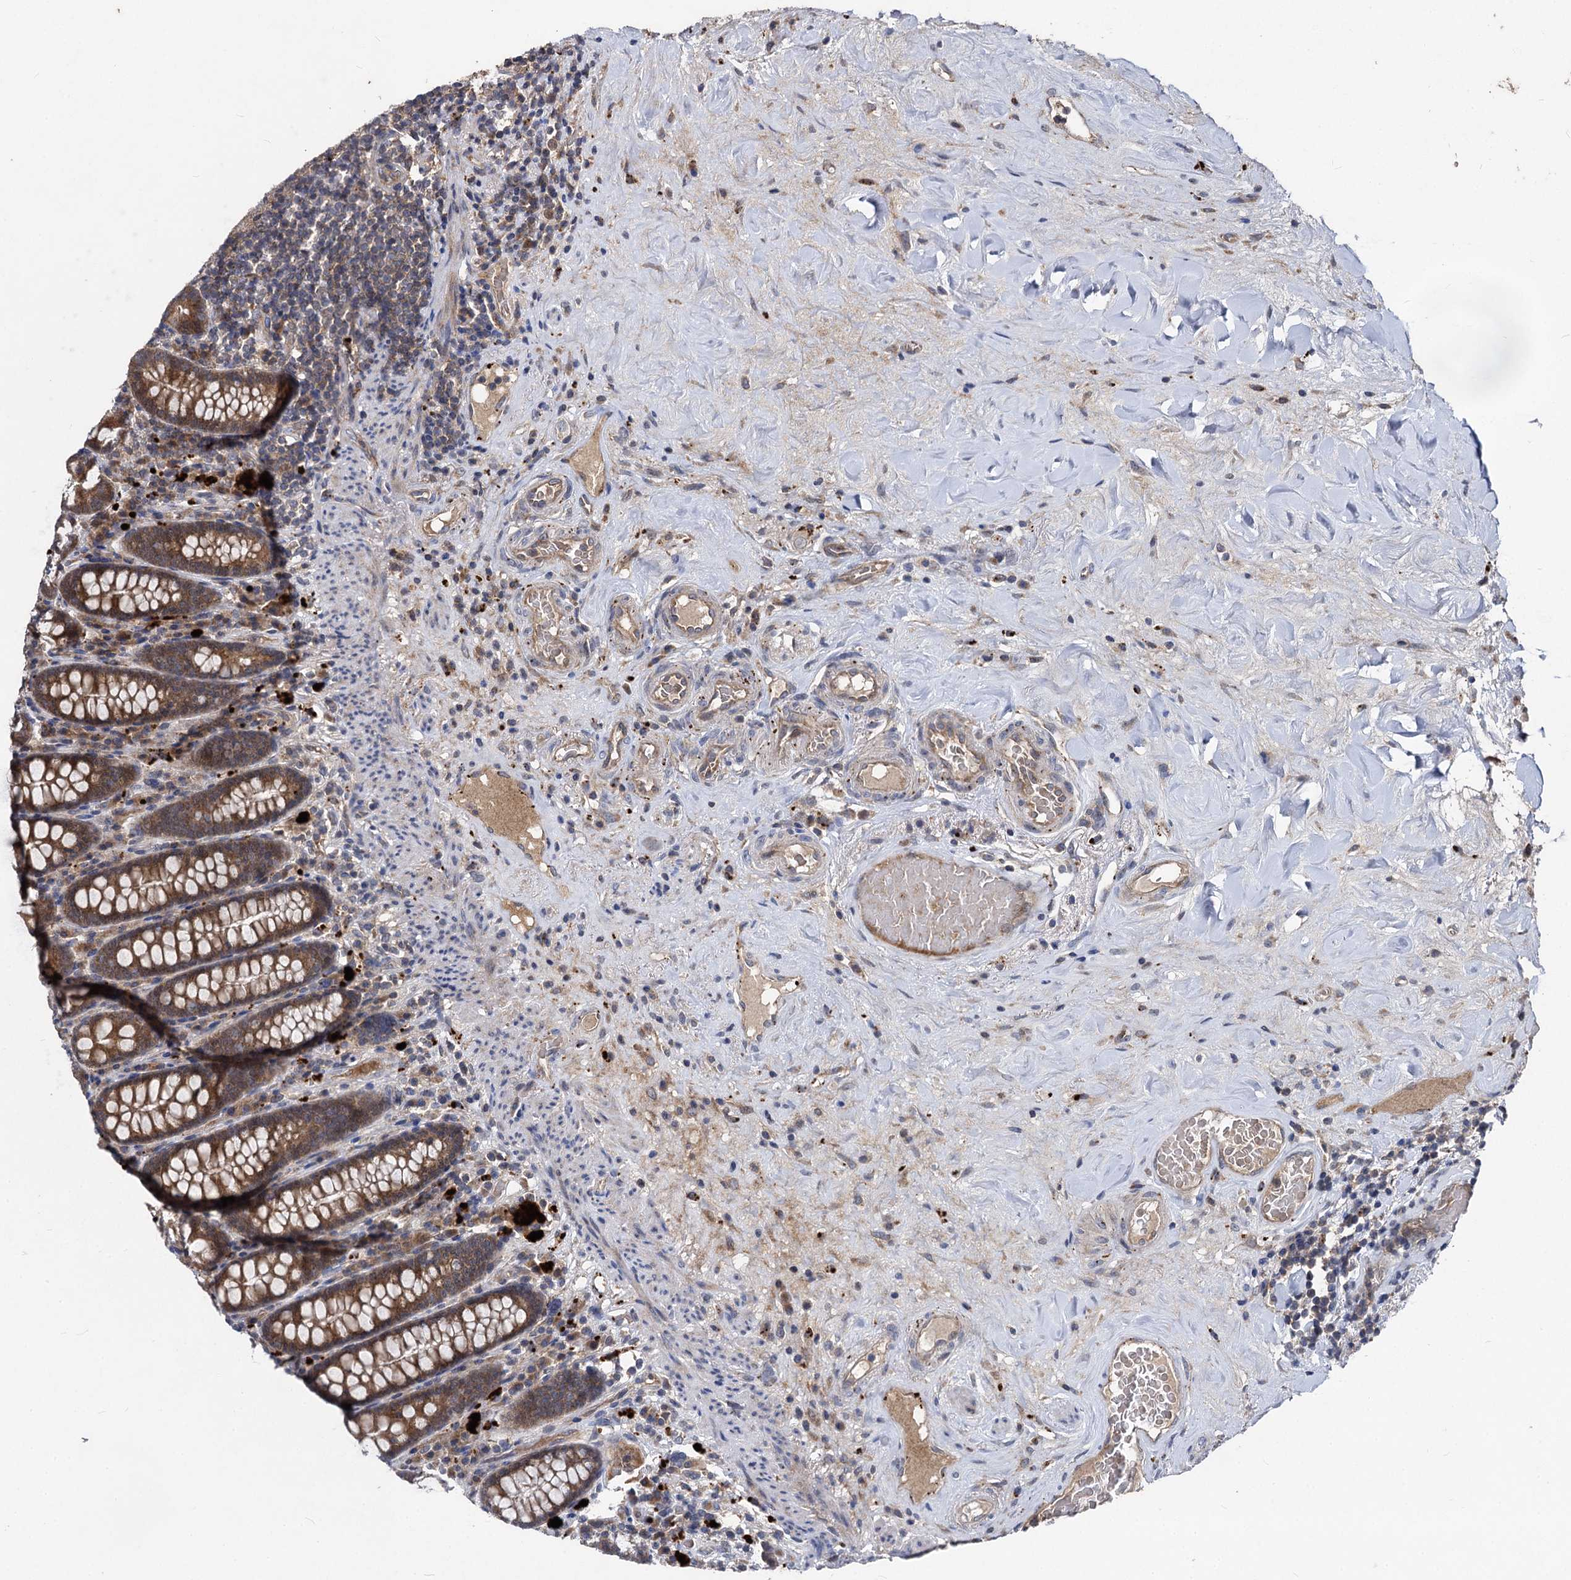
{"staining": {"intensity": "moderate", "quantity": ">75%", "location": "cytoplasmic/membranous"}, "tissue": "colon", "cell_type": "Endothelial cells", "image_type": "normal", "snomed": [{"axis": "morphology", "description": "Normal tissue, NOS"}, {"axis": "topography", "description": "Colon"}], "caption": "Immunohistochemistry (IHC) photomicrograph of normal colon: human colon stained using immunohistochemistry (IHC) exhibits medium levels of moderate protein expression localized specifically in the cytoplasmic/membranous of endothelial cells, appearing as a cytoplasmic/membranous brown color.", "gene": "BCL2L2", "patient": {"sex": "female", "age": 79}}